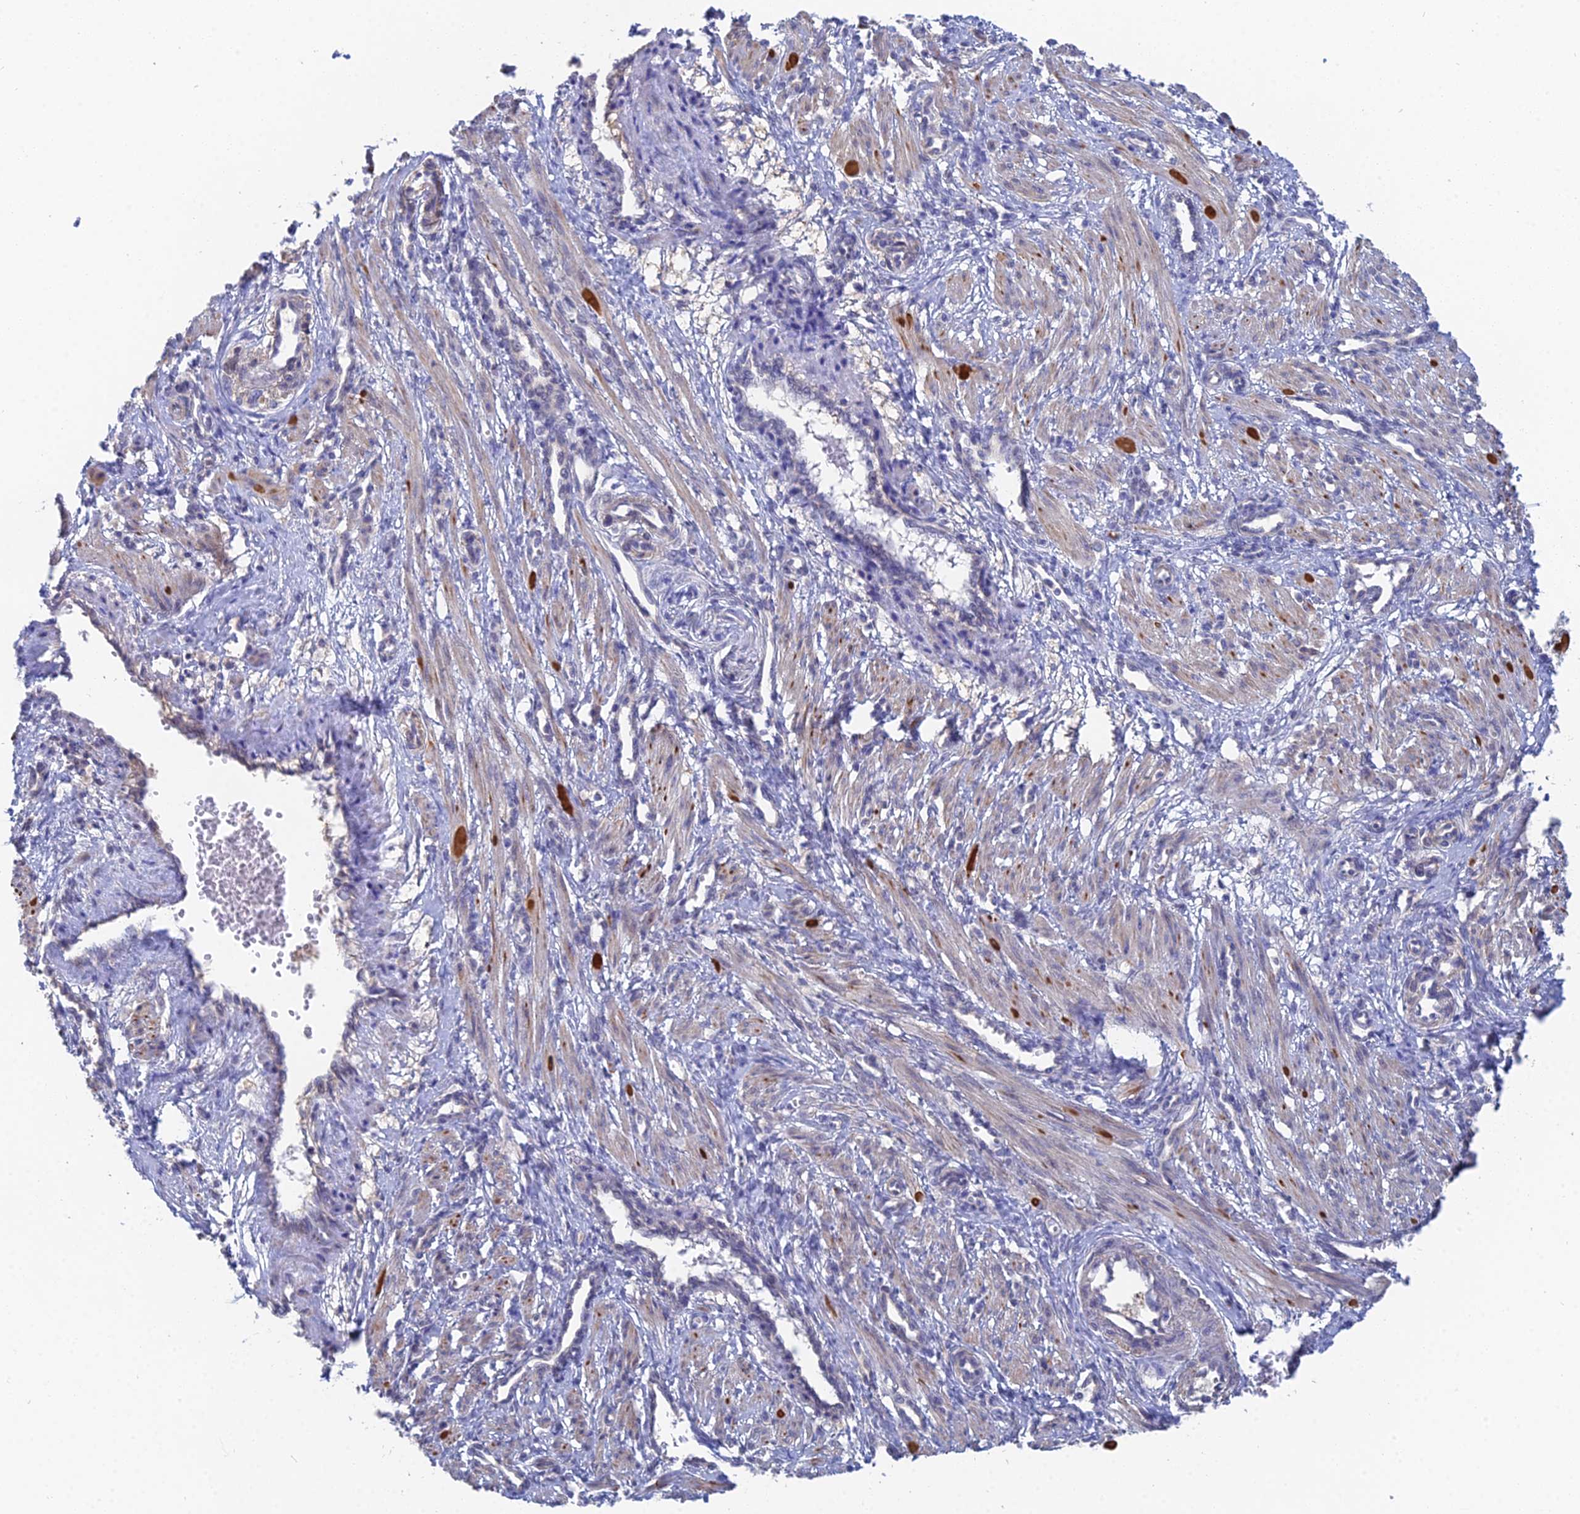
{"staining": {"intensity": "weak", "quantity": ">75%", "location": "cytoplasmic/membranous"}, "tissue": "smooth muscle", "cell_type": "Smooth muscle cells", "image_type": "normal", "snomed": [{"axis": "morphology", "description": "Normal tissue, NOS"}, {"axis": "topography", "description": "Endometrium"}], "caption": "This micrograph exhibits IHC staining of unremarkable smooth muscle, with low weak cytoplasmic/membranous staining in approximately >75% of smooth muscle cells.", "gene": "DNAH14", "patient": {"sex": "female", "age": 33}}